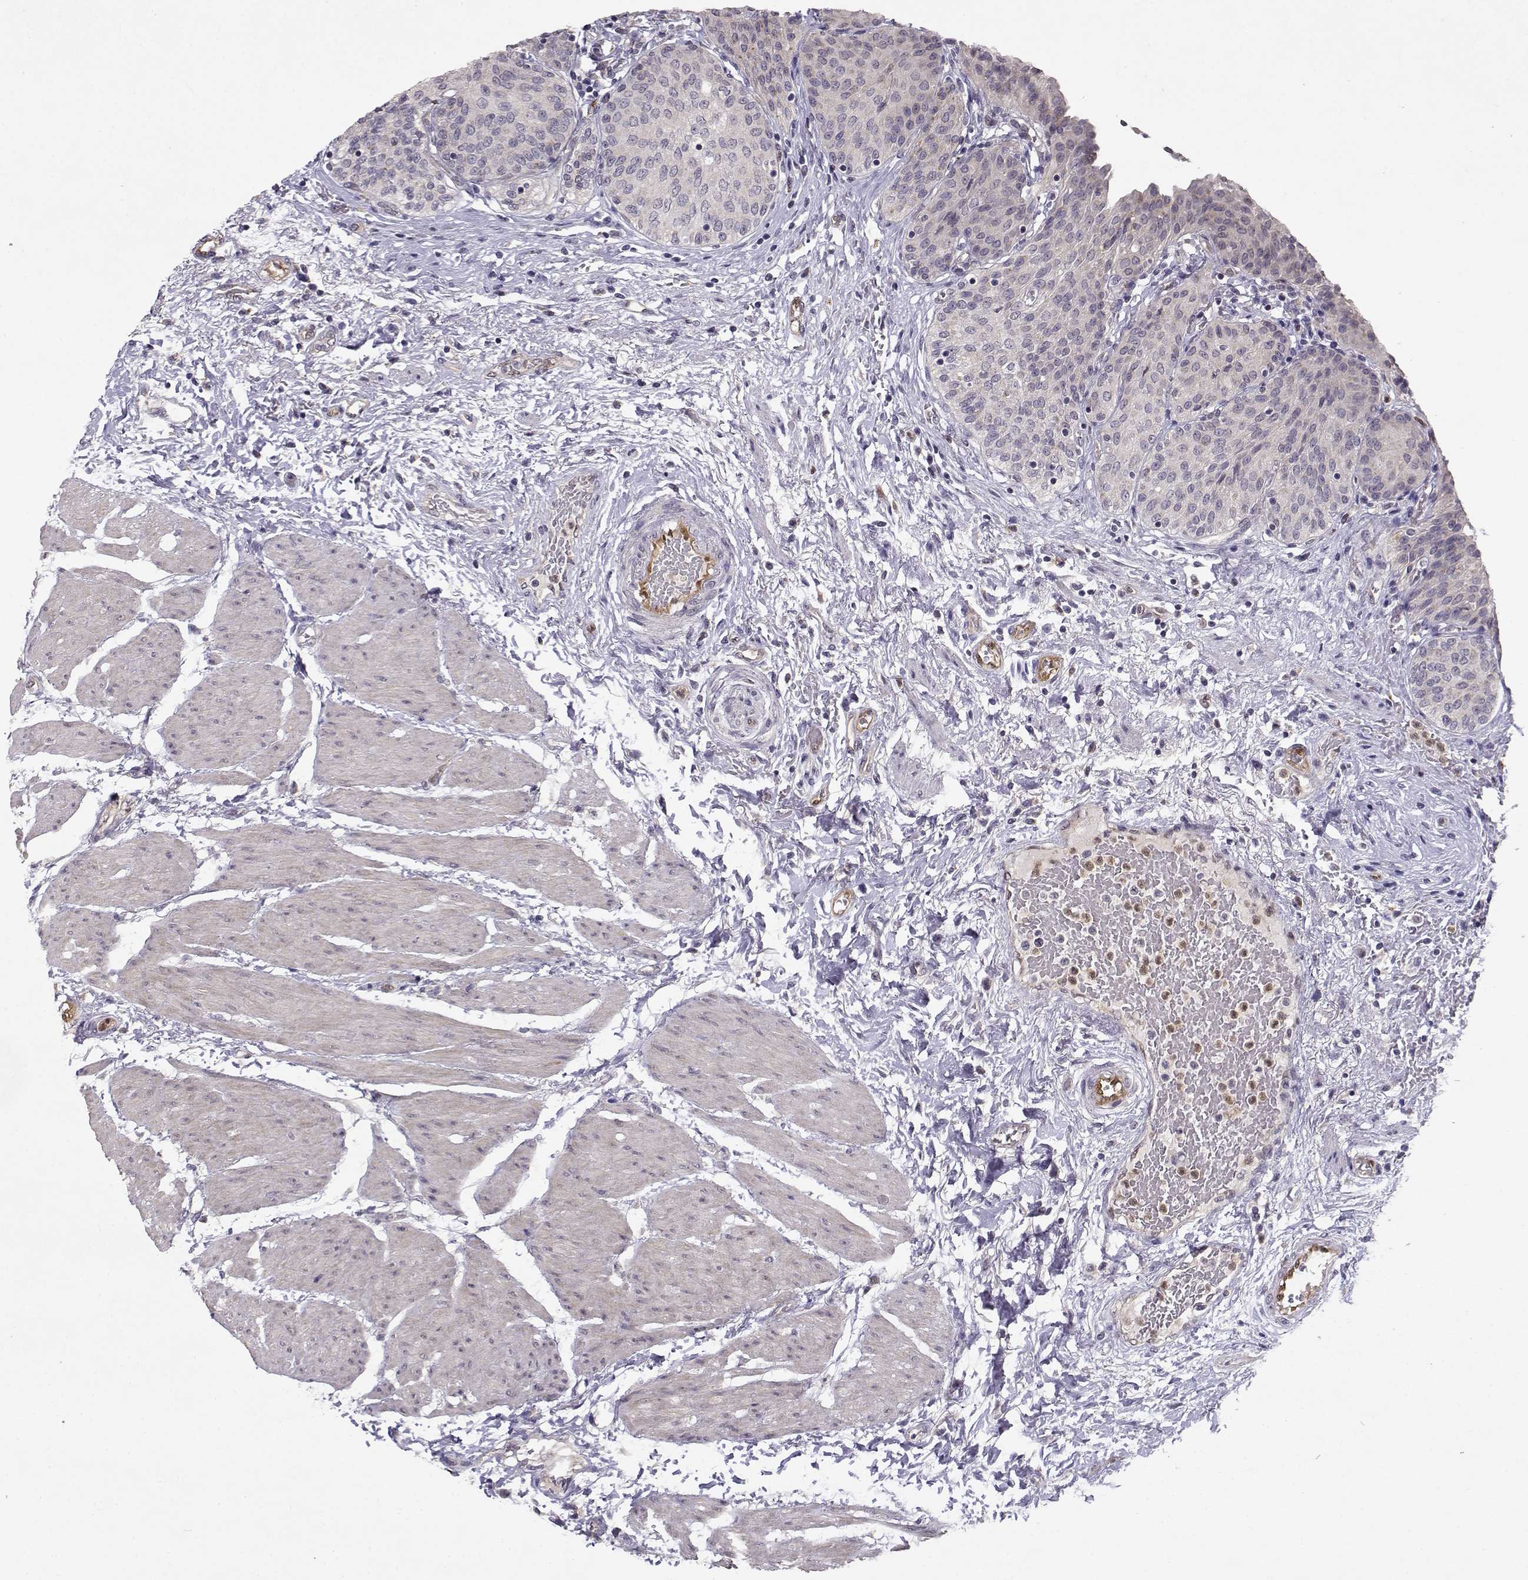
{"staining": {"intensity": "negative", "quantity": "none", "location": "none"}, "tissue": "urinary bladder", "cell_type": "Urothelial cells", "image_type": "normal", "snomed": [{"axis": "morphology", "description": "Normal tissue, NOS"}, {"axis": "morphology", "description": "Metaplasia, NOS"}, {"axis": "topography", "description": "Urinary bladder"}], "caption": "A histopathology image of urinary bladder stained for a protein shows no brown staining in urothelial cells. The staining is performed using DAB brown chromogen with nuclei counter-stained in using hematoxylin.", "gene": "BMX", "patient": {"sex": "male", "age": 68}}